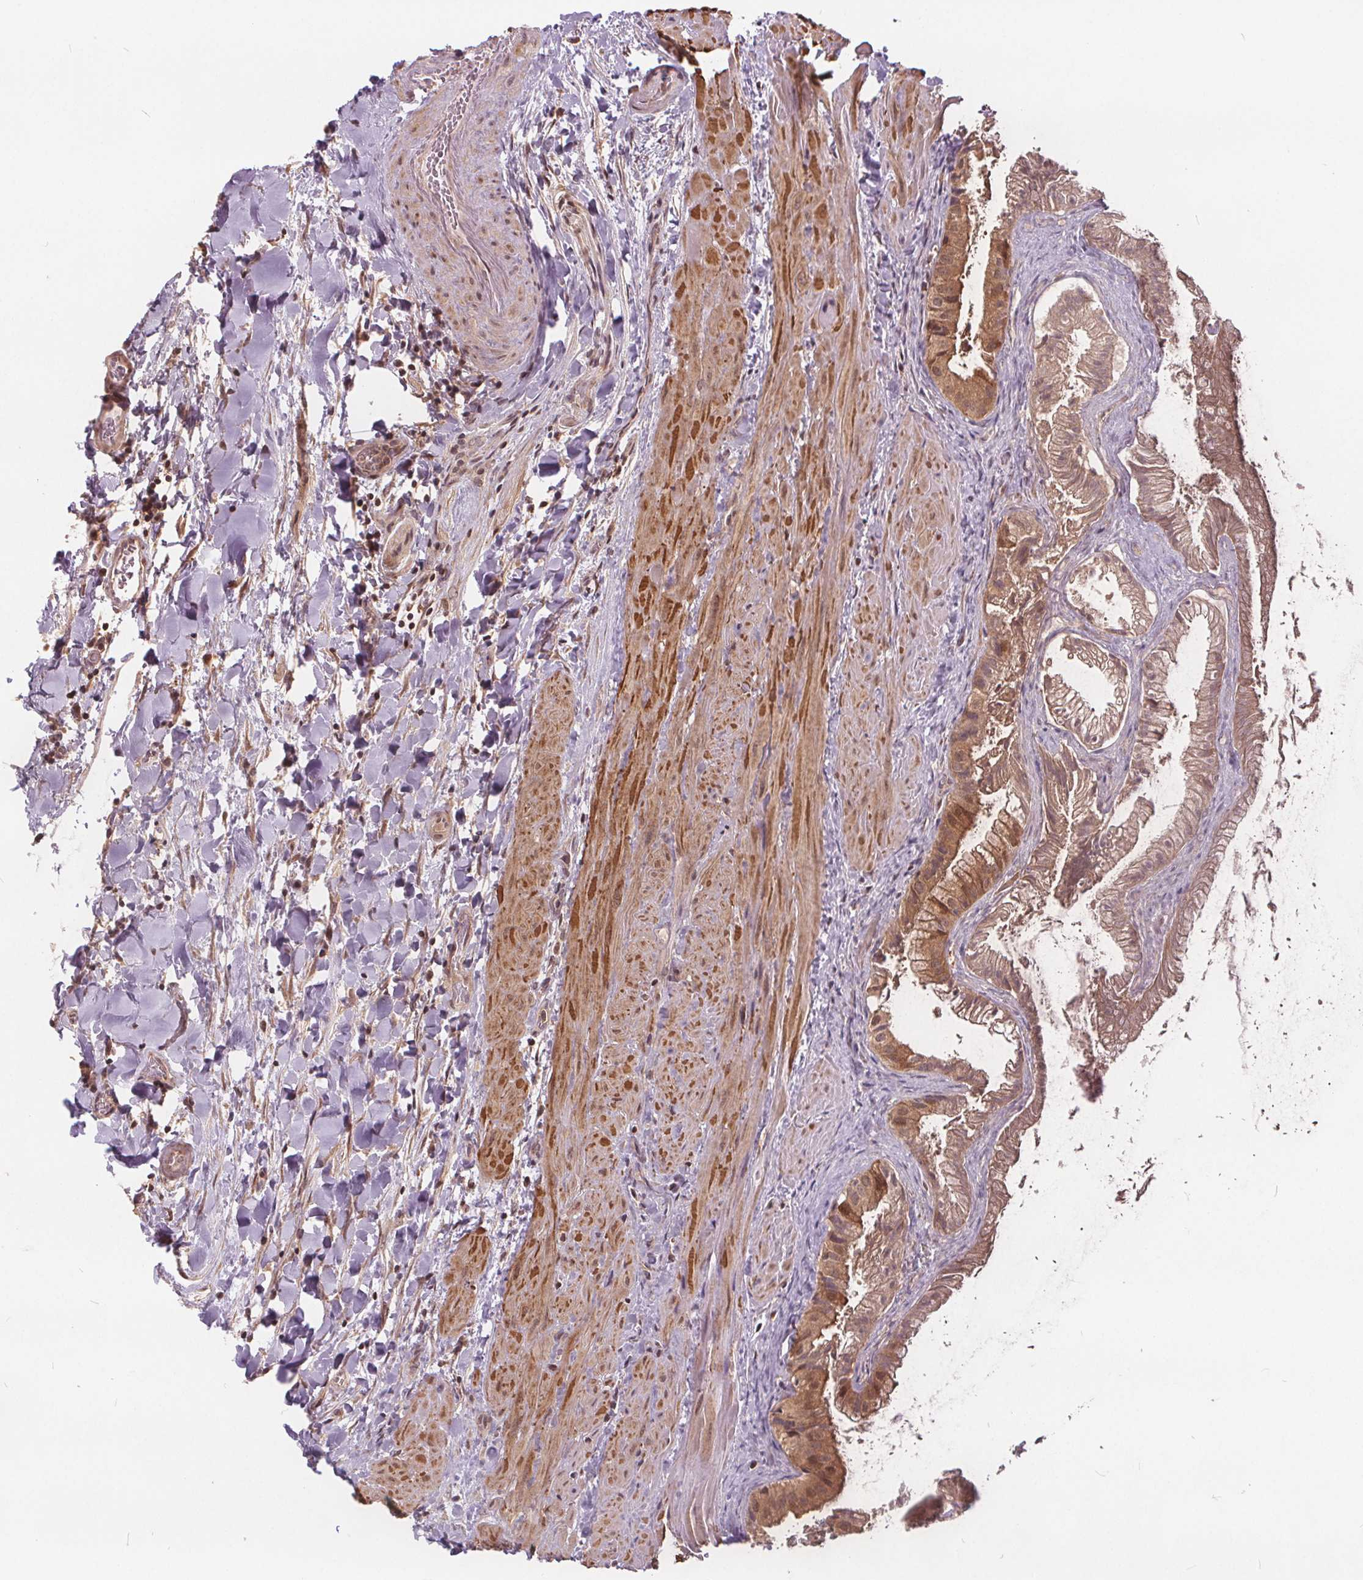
{"staining": {"intensity": "moderate", "quantity": ">75%", "location": "cytoplasmic/membranous,nuclear"}, "tissue": "gallbladder", "cell_type": "Glandular cells", "image_type": "normal", "snomed": [{"axis": "morphology", "description": "Normal tissue, NOS"}, {"axis": "topography", "description": "Gallbladder"}], "caption": "Unremarkable gallbladder was stained to show a protein in brown. There is medium levels of moderate cytoplasmic/membranous,nuclear positivity in about >75% of glandular cells. The protein of interest is stained brown, and the nuclei are stained in blue (DAB (3,3'-diaminobenzidine) IHC with brightfield microscopy, high magnification).", "gene": "HIF1AN", "patient": {"sex": "male", "age": 70}}